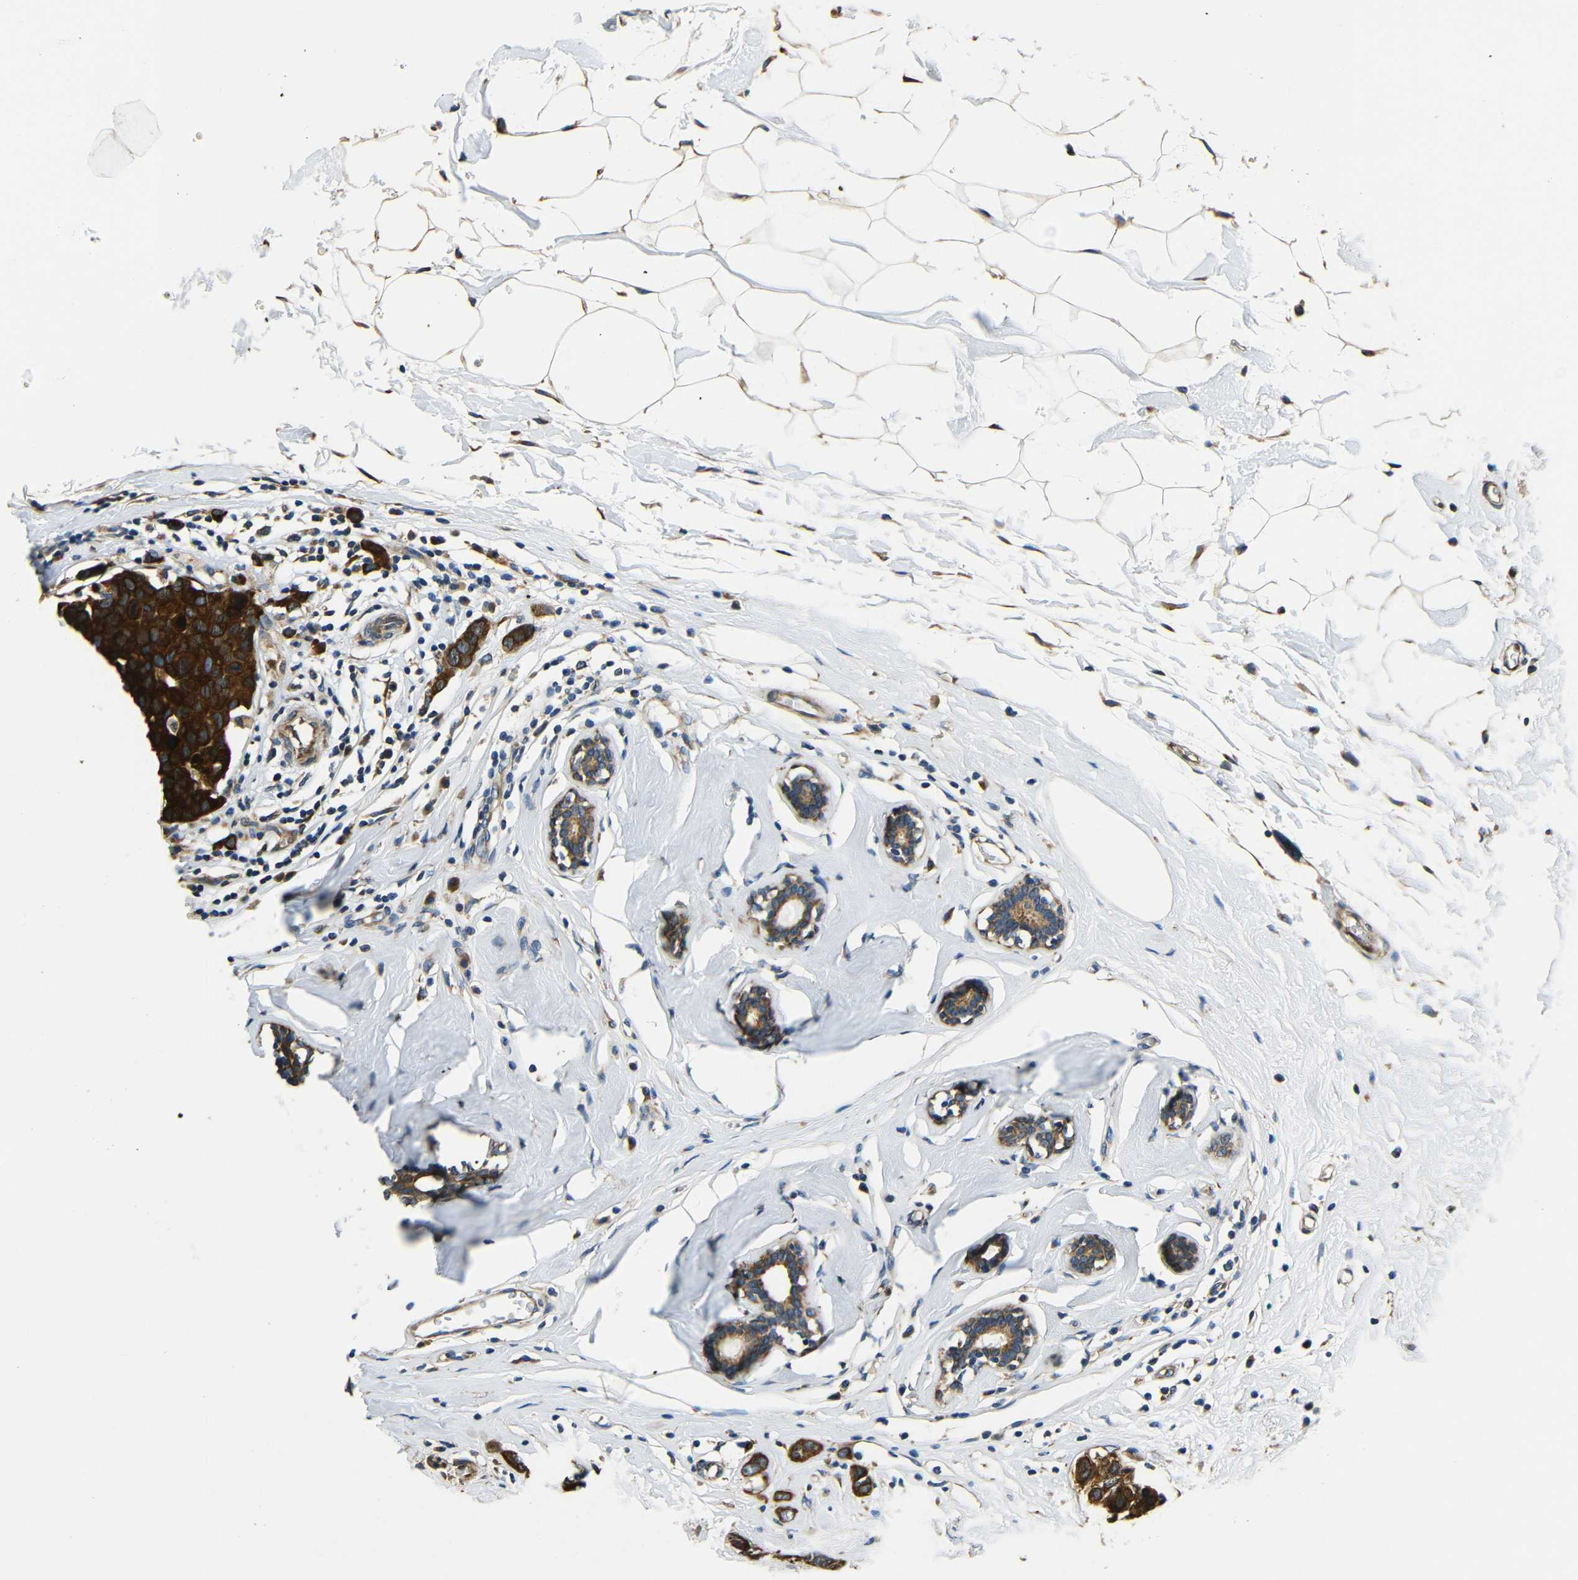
{"staining": {"intensity": "strong", "quantity": ">75%", "location": "cytoplasmic/membranous"}, "tissue": "breast cancer", "cell_type": "Tumor cells", "image_type": "cancer", "snomed": [{"axis": "morphology", "description": "Normal tissue, NOS"}, {"axis": "morphology", "description": "Duct carcinoma"}, {"axis": "topography", "description": "Breast"}], "caption": "A brown stain shows strong cytoplasmic/membranous staining of a protein in human breast infiltrating ductal carcinoma tumor cells.", "gene": "VAPB", "patient": {"sex": "female", "age": 50}}